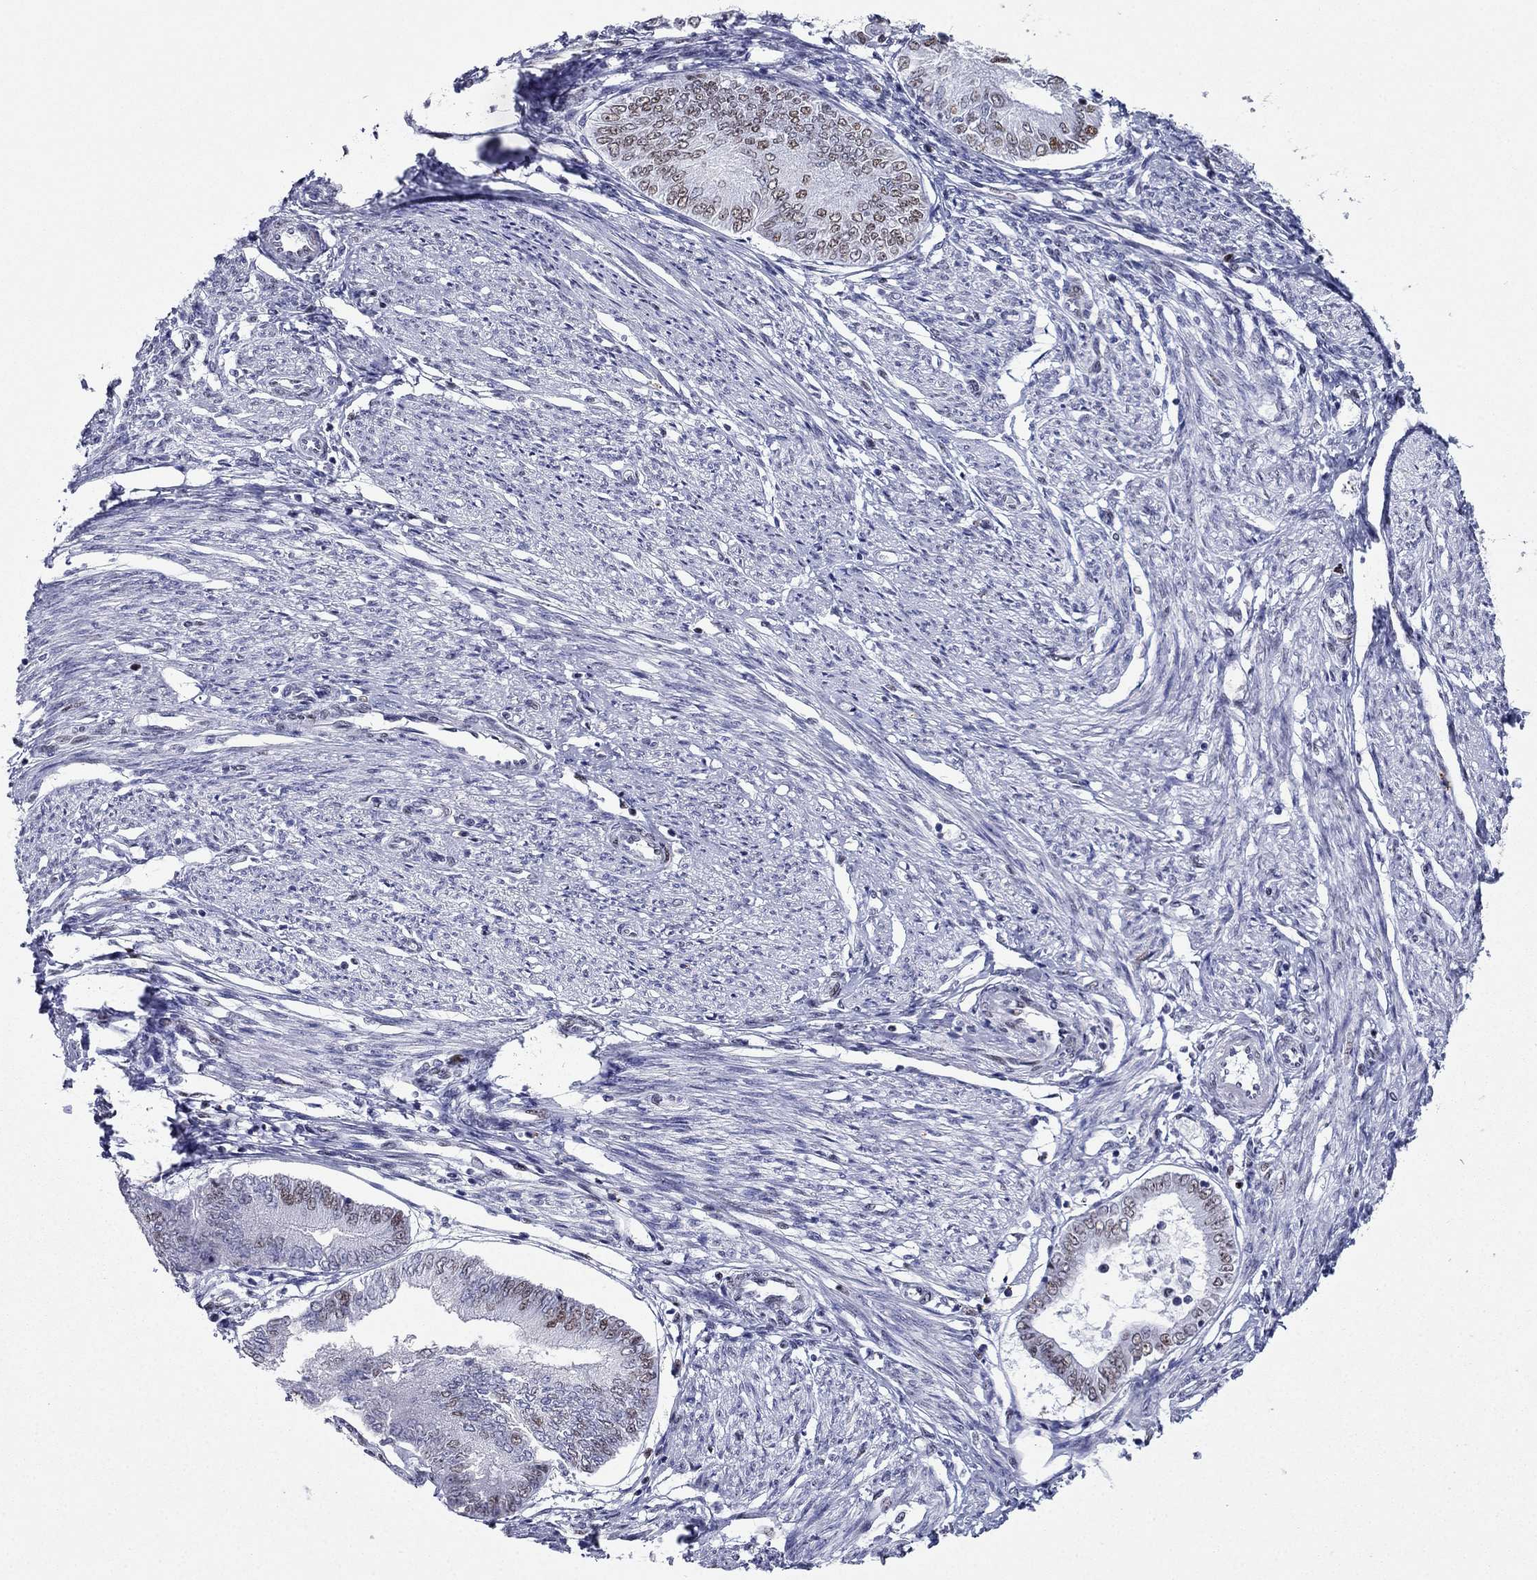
{"staining": {"intensity": "moderate", "quantity": ">75%", "location": "nuclear"}, "tissue": "endometrial cancer", "cell_type": "Tumor cells", "image_type": "cancer", "snomed": [{"axis": "morphology", "description": "Adenocarcinoma, NOS"}, {"axis": "topography", "description": "Endometrium"}], "caption": "Protein expression analysis of endometrial adenocarcinoma shows moderate nuclear expression in approximately >75% of tumor cells.", "gene": "PPM1G", "patient": {"sex": "female", "age": 68}}